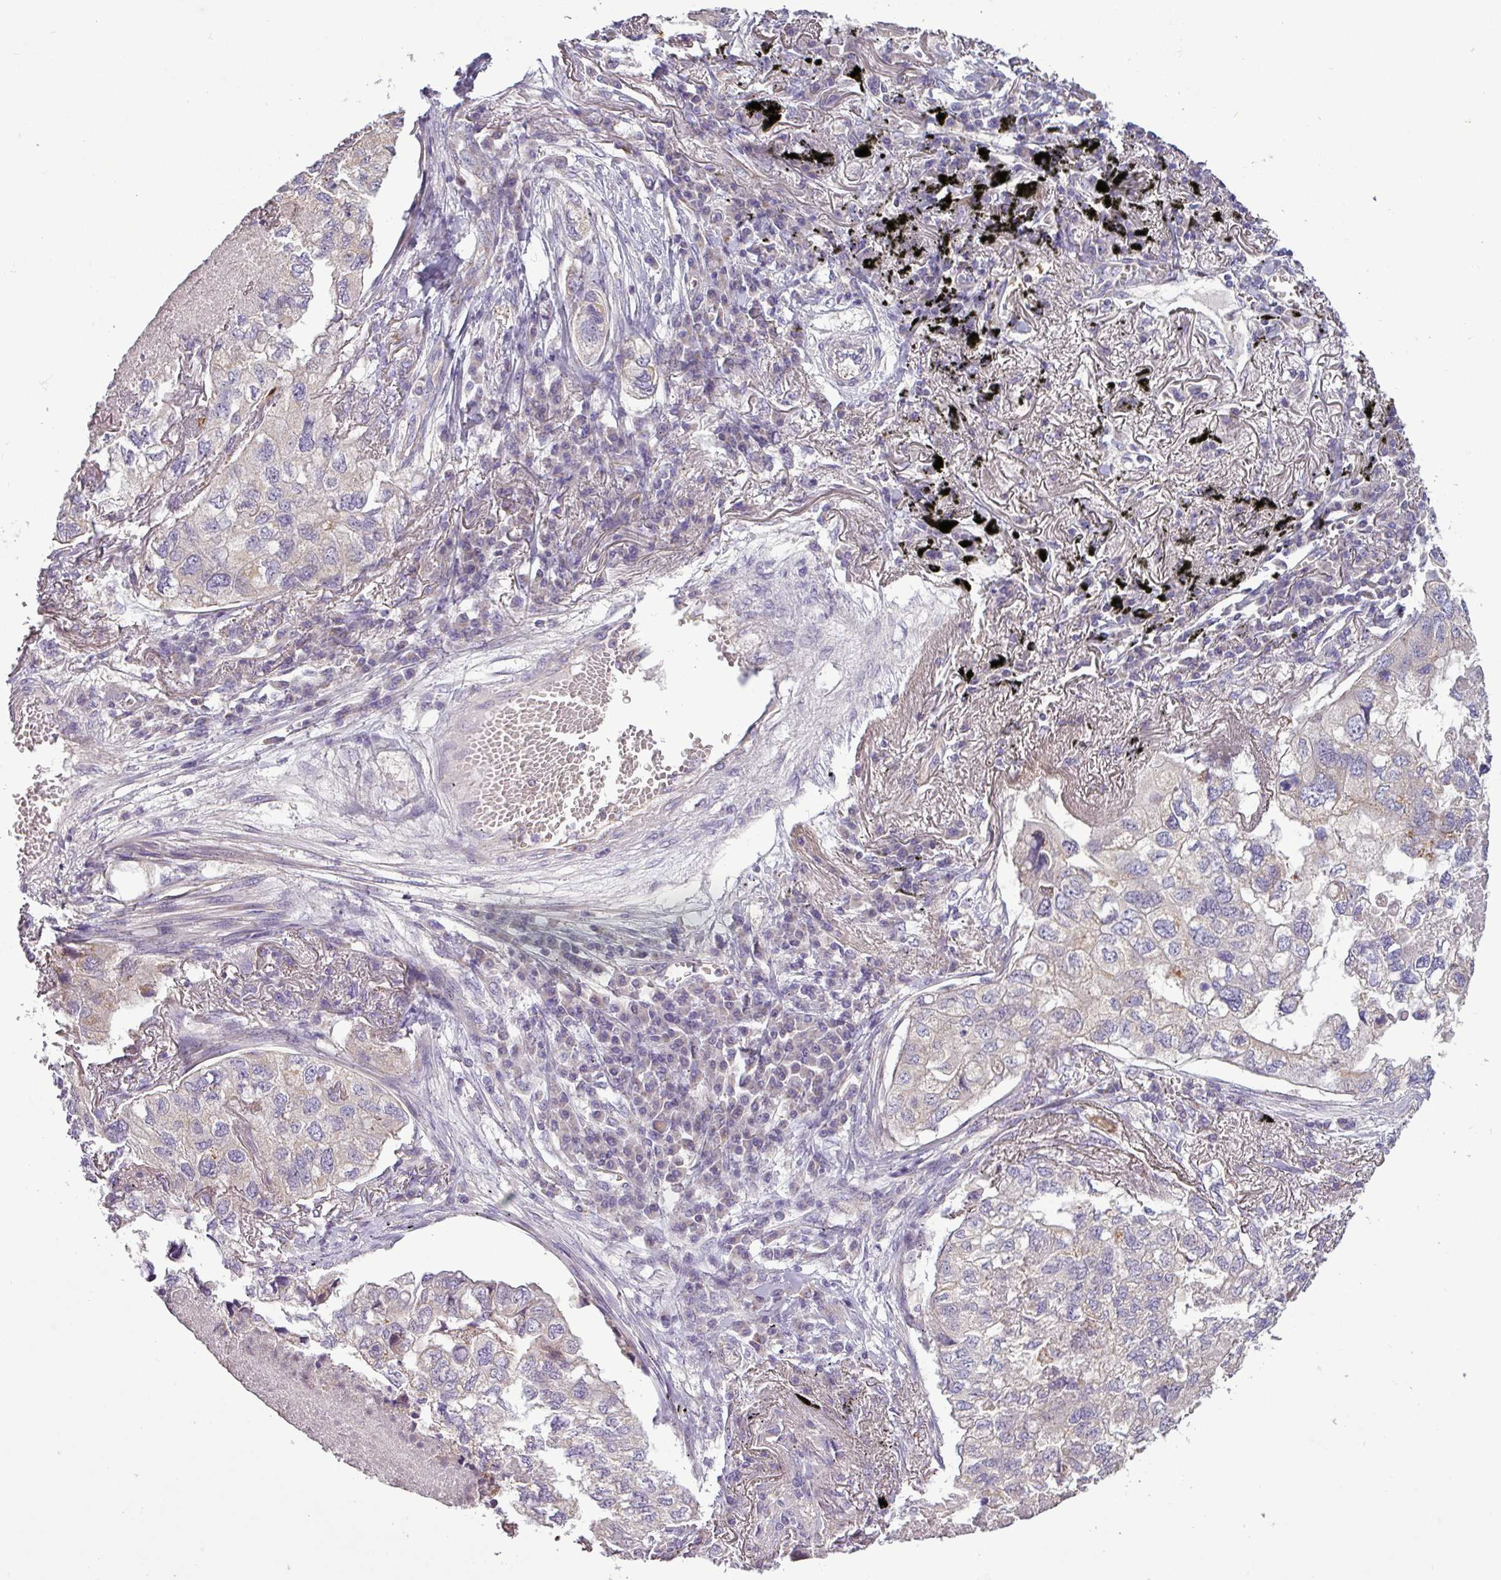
{"staining": {"intensity": "negative", "quantity": "none", "location": "none"}, "tissue": "lung cancer", "cell_type": "Tumor cells", "image_type": "cancer", "snomed": [{"axis": "morphology", "description": "Adenocarcinoma, NOS"}, {"axis": "topography", "description": "Lung"}], "caption": "Immunohistochemical staining of human adenocarcinoma (lung) exhibits no significant positivity in tumor cells. (DAB immunohistochemistry (IHC) visualized using brightfield microscopy, high magnification).", "gene": "PNMA6A", "patient": {"sex": "male", "age": 65}}